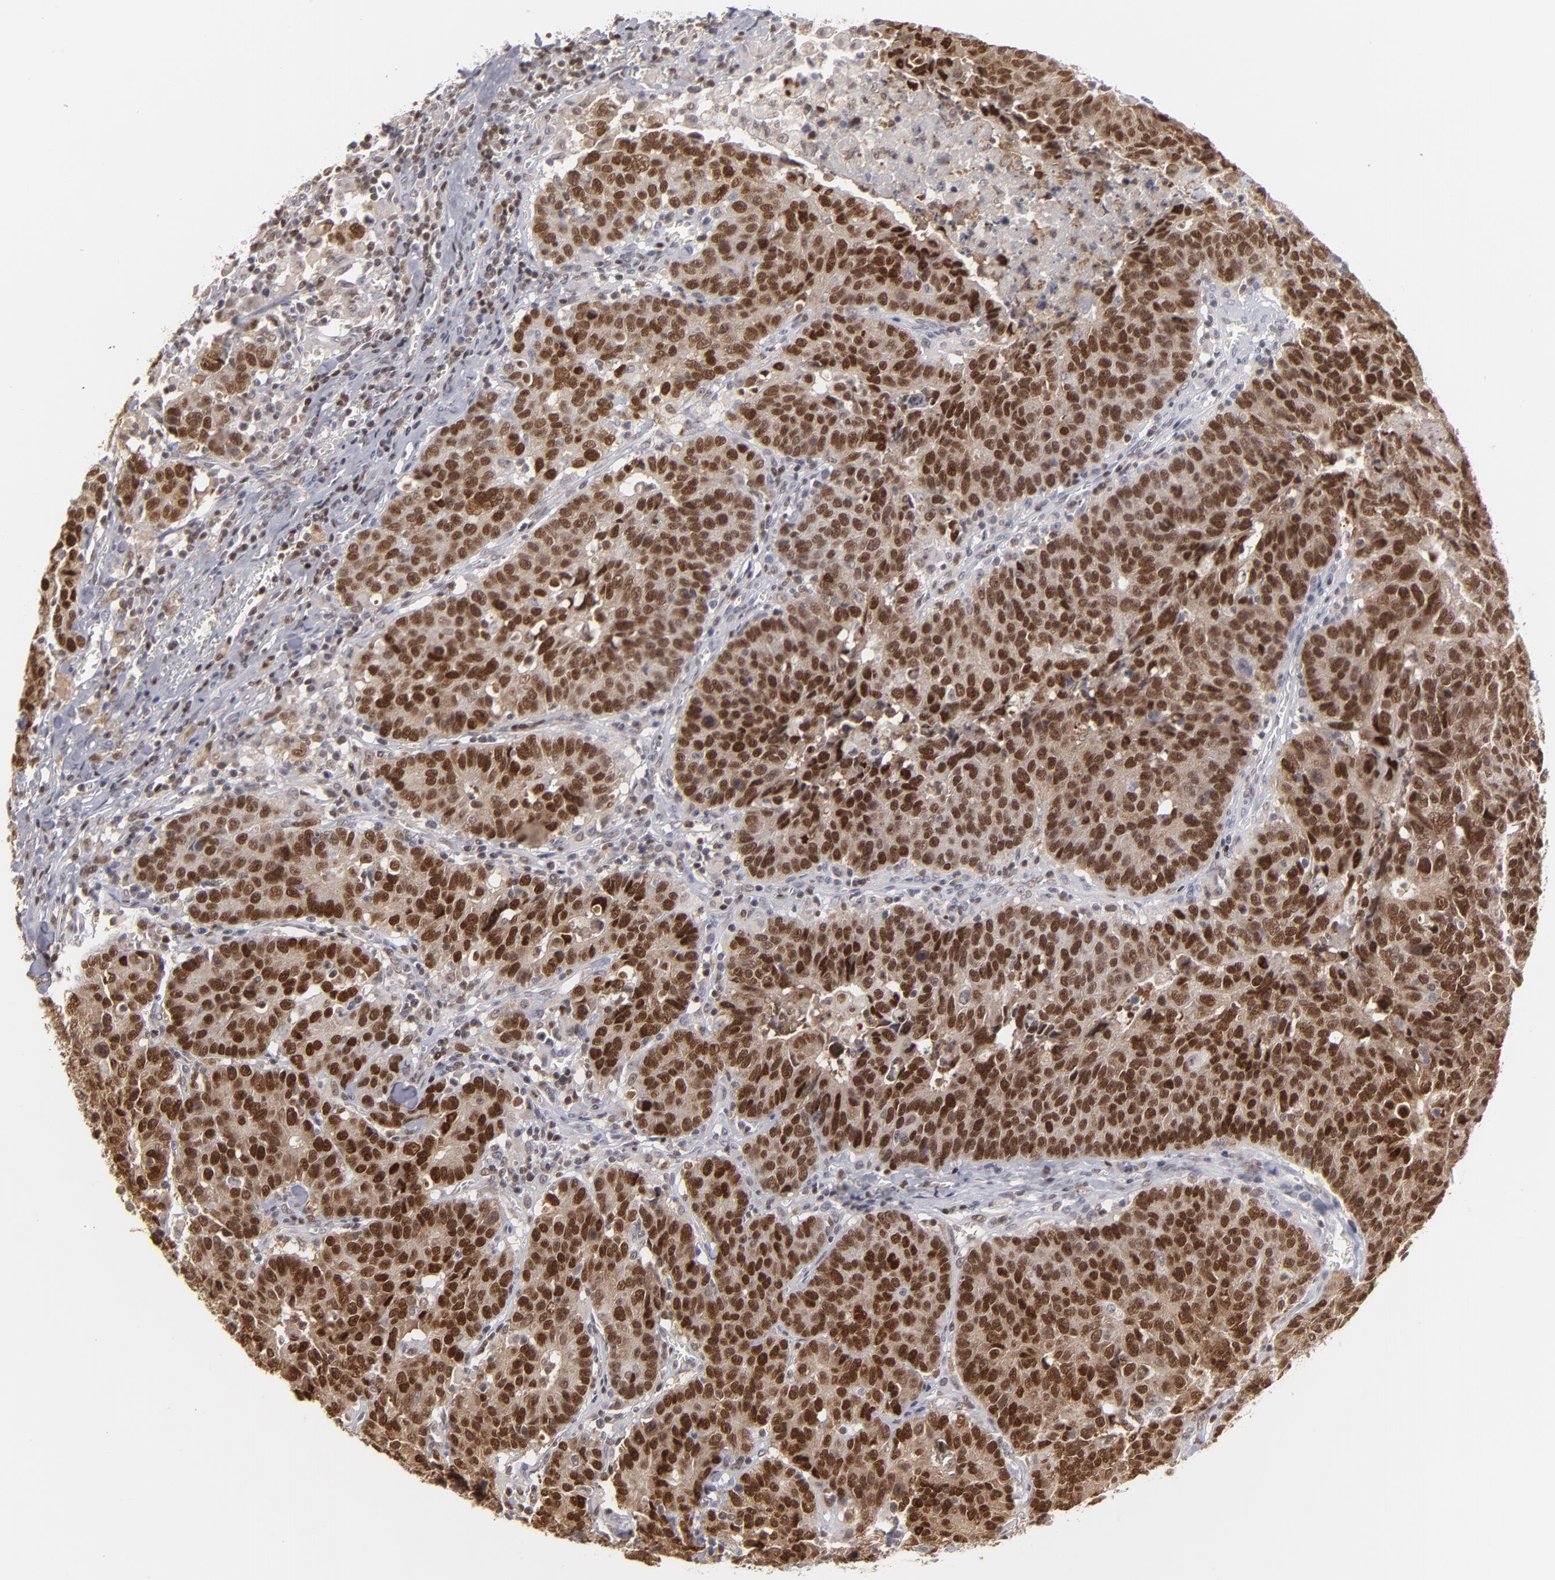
{"staining": {"intensity": "moderate", "quantity": ">75%", "location": "cytoplasmic/membranous,nuclear"}, "tissue": "colorectal cancer", "cell_type": "Tumor cells", "image_type": "cancer", "snomed": [{"axis": "morphology", "description": "Adenocarcinoma, NOS"}, {"axis": "topography", "description": "Colon"}], "caption": "Protein staining by immunohistochemistry displays moderate cytoplasmic/membranous and nuclear staining in about >75% of tumor cells in adenocarcinoma (colorectal). (DAB (3,3'-diaminobenzidine) IHC with brightfield microscopy, high magnification).", "gene": "GSR", "patient": {"sex": "female", "age": 53}}